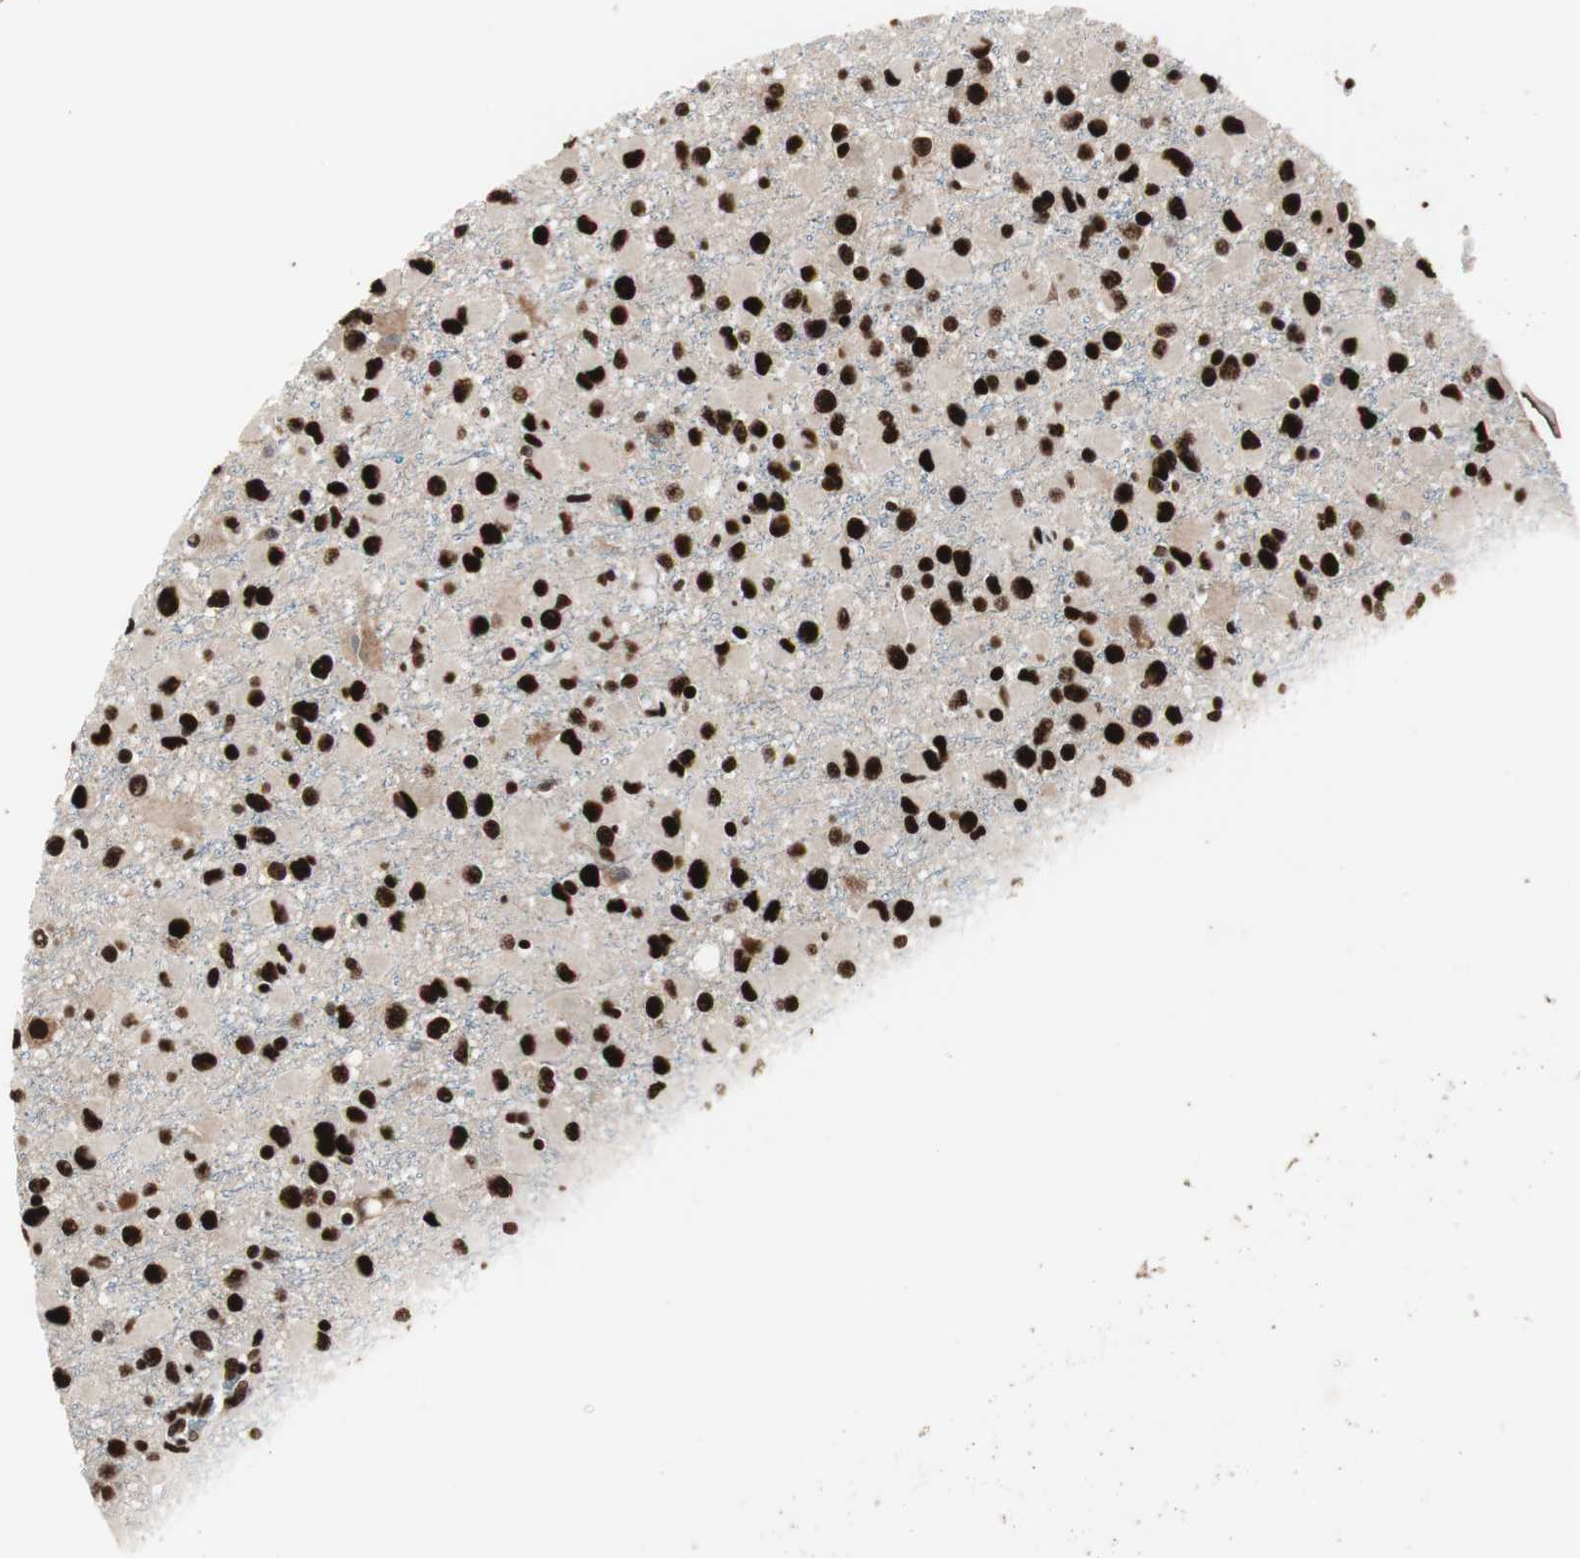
{"staining": {"intensity": "strong", "quantity": ">75%", "location": "nuclear"}, "tissue": "glioma", "cell_type": "Tumor cells", "image_type": "cancer", "snomed": [{"axis": "morphology", "description": "Glioma, malignant, Low grade"}, {"axis": "topography", "description": "Brain"}], "caption": "The immunohistochemical stain highlights strong nuclear positivity in tumor cells of glioma tissue. The protein of interest is shown in brown color, while the nuclei are stained blue.", "gene": "PSME3", "patient": {"sex": "male", "age": 42}}